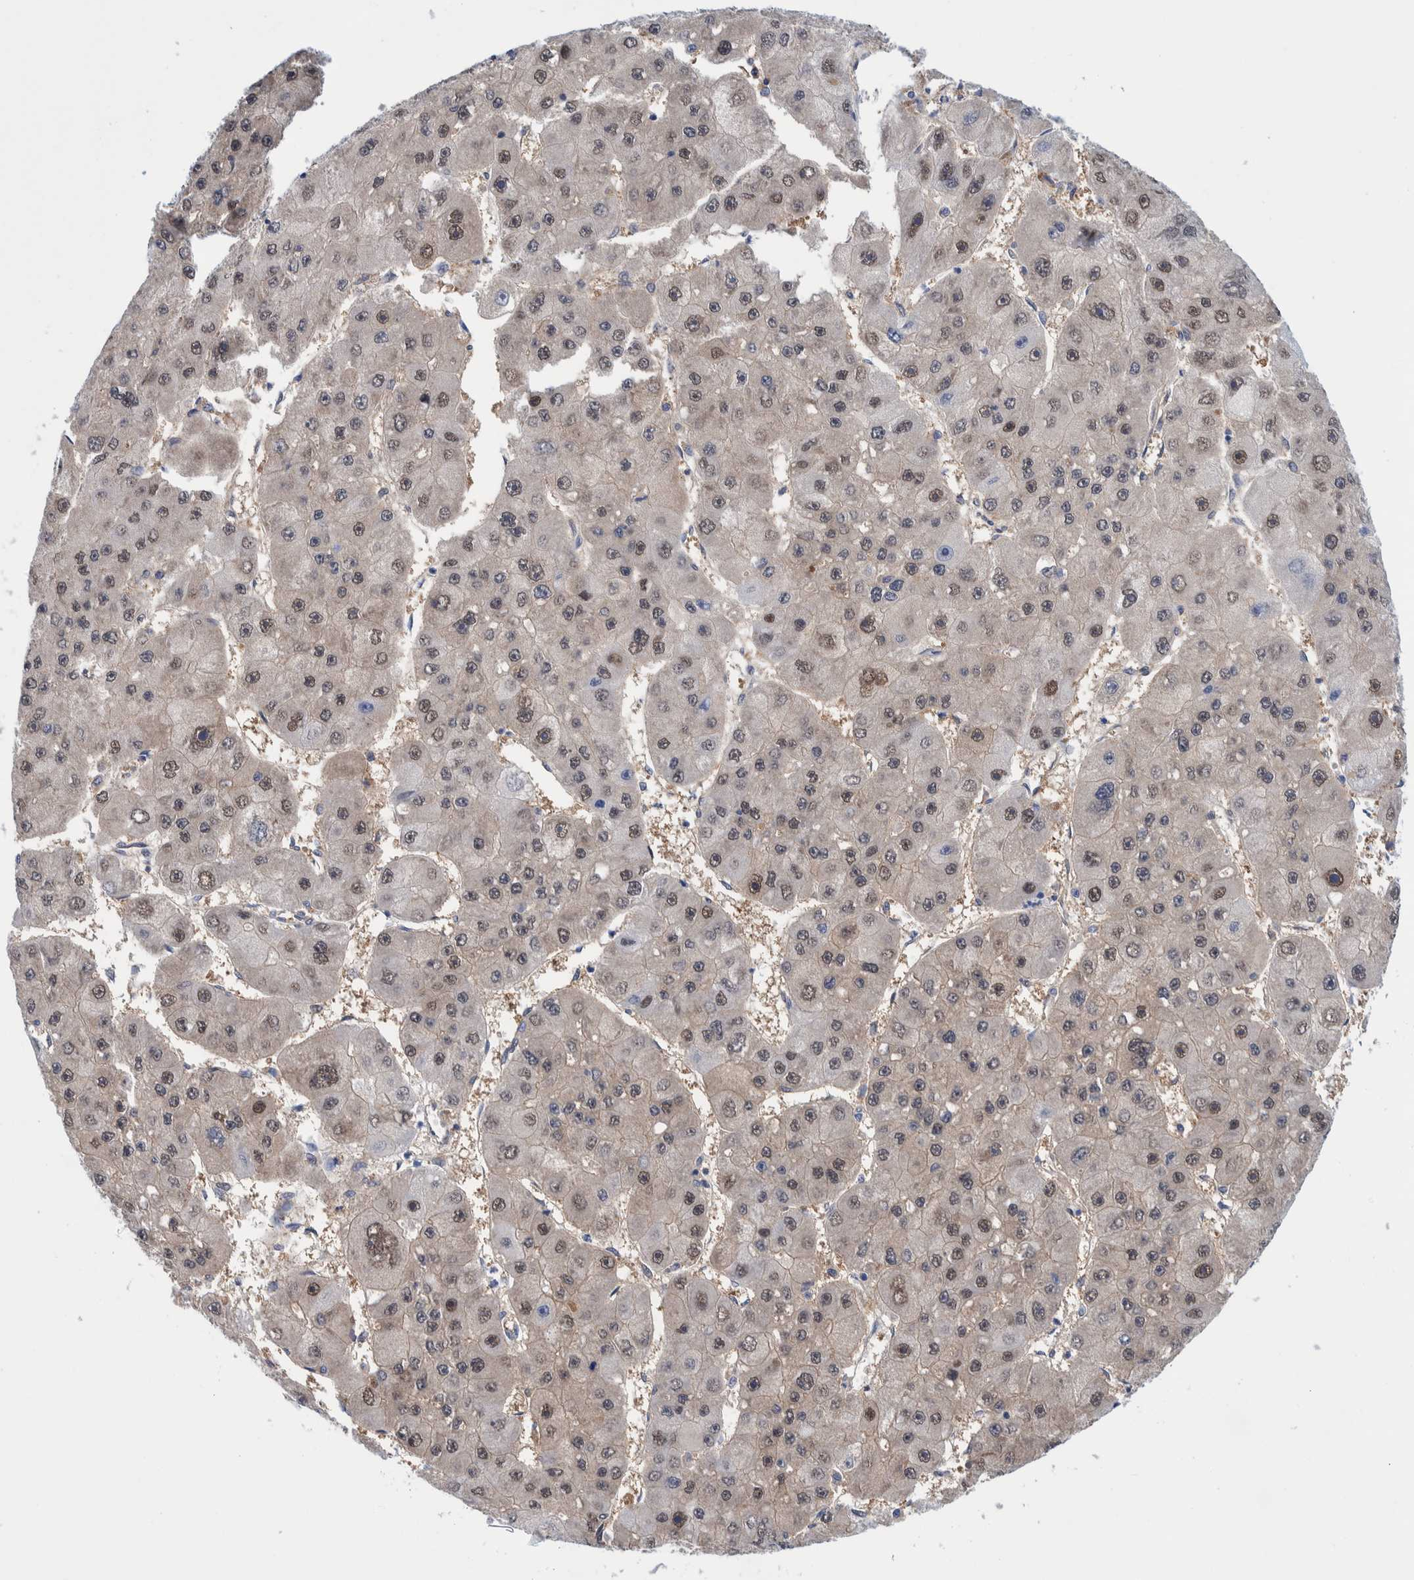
{"staining": {"intensity": "moderate", "quantity": ">75%", "location": "nuclear"}, "tissue": "liver cancer", "cell_type": "Tumor cells", "image_type": "cancer", "snomed": [{"axis": "morphology", "description": "Carcinoma, Hepatocellular, NOS"}, {"axis": "topography", "description": "Liver"}], "caption": "There is medium levels of moderate nuclear staining in tumor cells of liver cancer, as demonstrated by immunohistochemical staining (brown color).", "gene": "PFAS", "patient": {"sex": "female", "age": 61}}